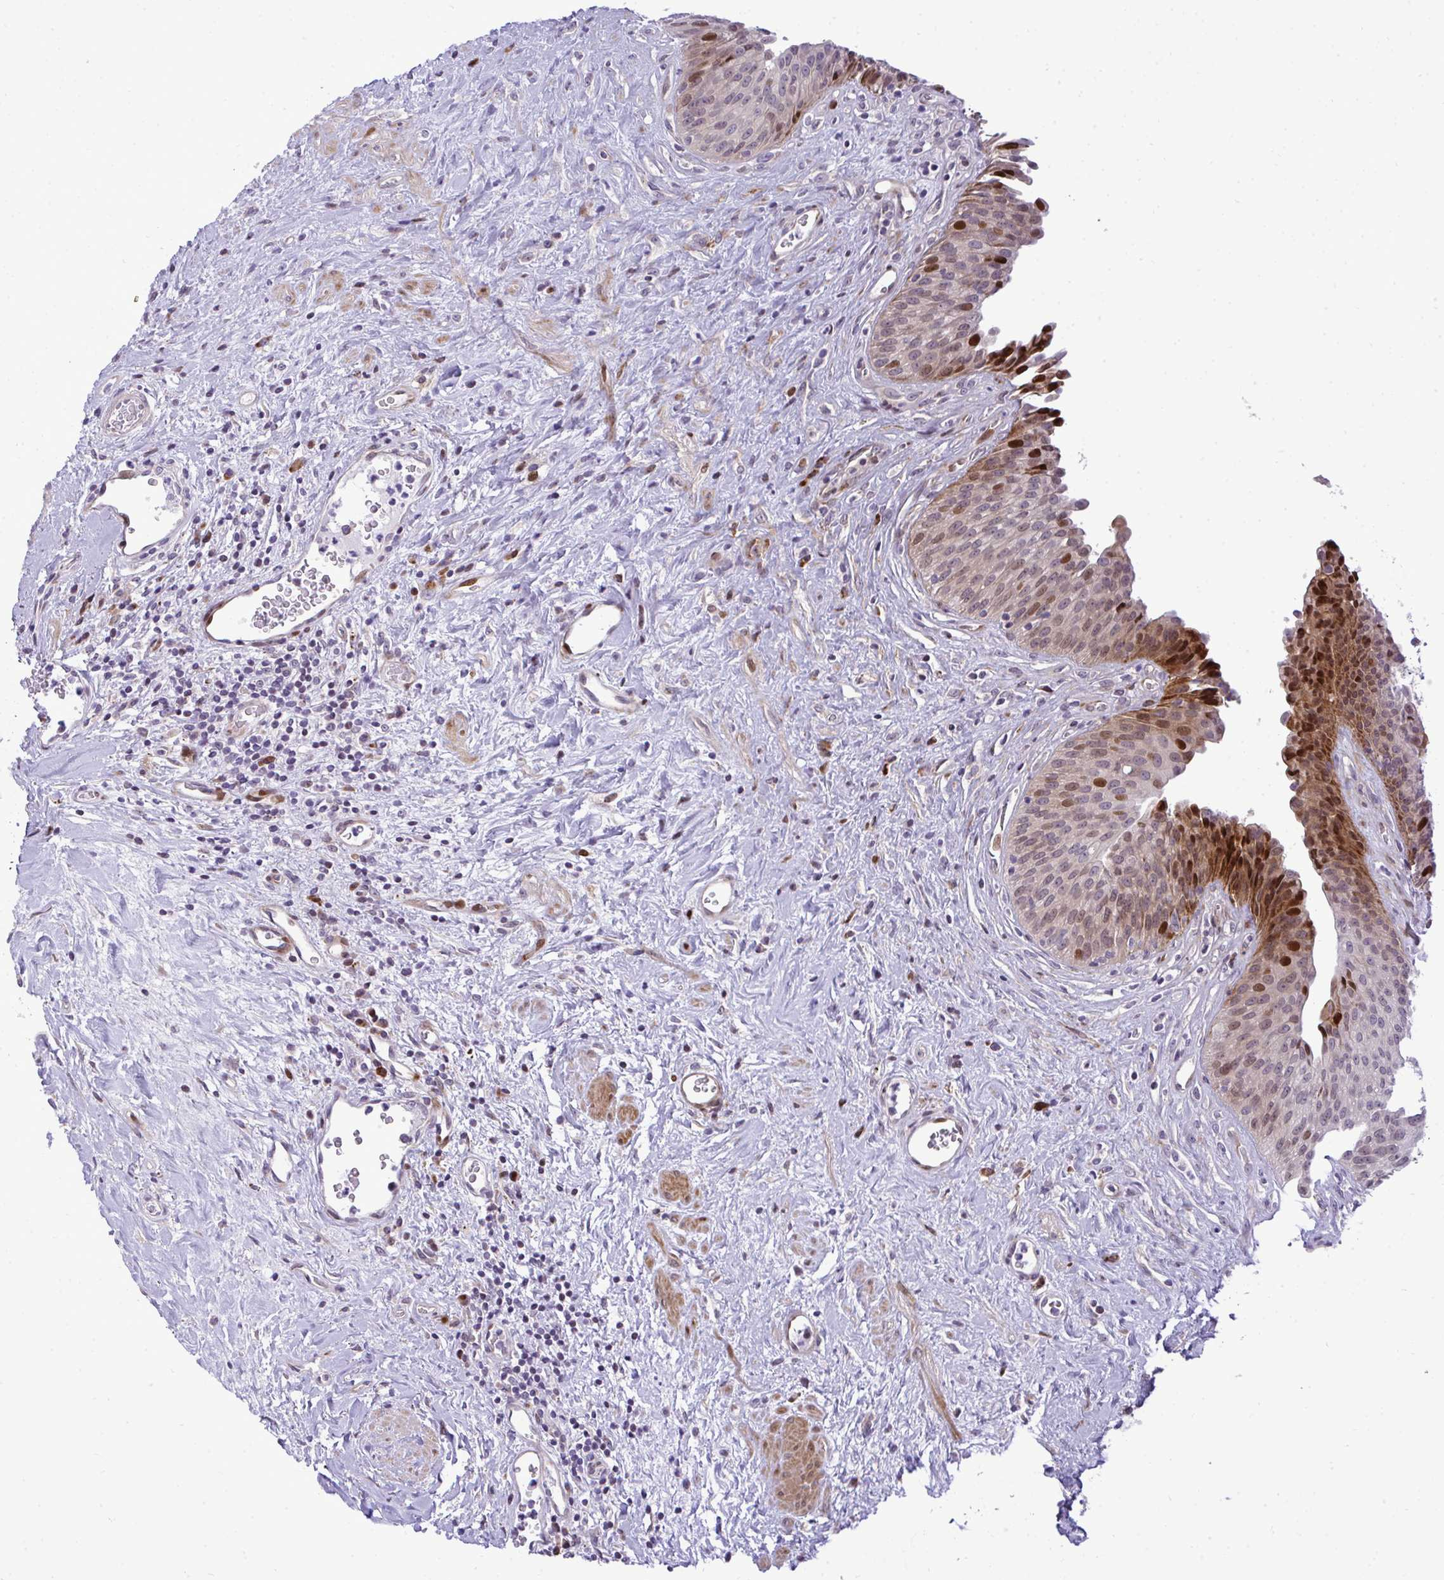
{"staining": {"intensity": "strong", "quantity": "<25%", "location": "cytoplasmic/membranous,nuclear"}, "tissue": "urinary bladder", "cell_type": "Urothelial cells", "image_type": "normal", "snomed": [{"axis": "morphology", "description": "Normal tissue, NOS"}, {"axis": "topography", "description": "Urinary bladder"}], "caption": "The image demonstrates staining of benign urinary bladder, revealing strong cytoplasmic/membranous,nuclear protein staining (brown color) within urothelial cells. (DAB IHC, brown staining for protein, blue staining for nuclei).", "gene": "CASTOR2", "patient": {"sex": "female", "age": 56}}